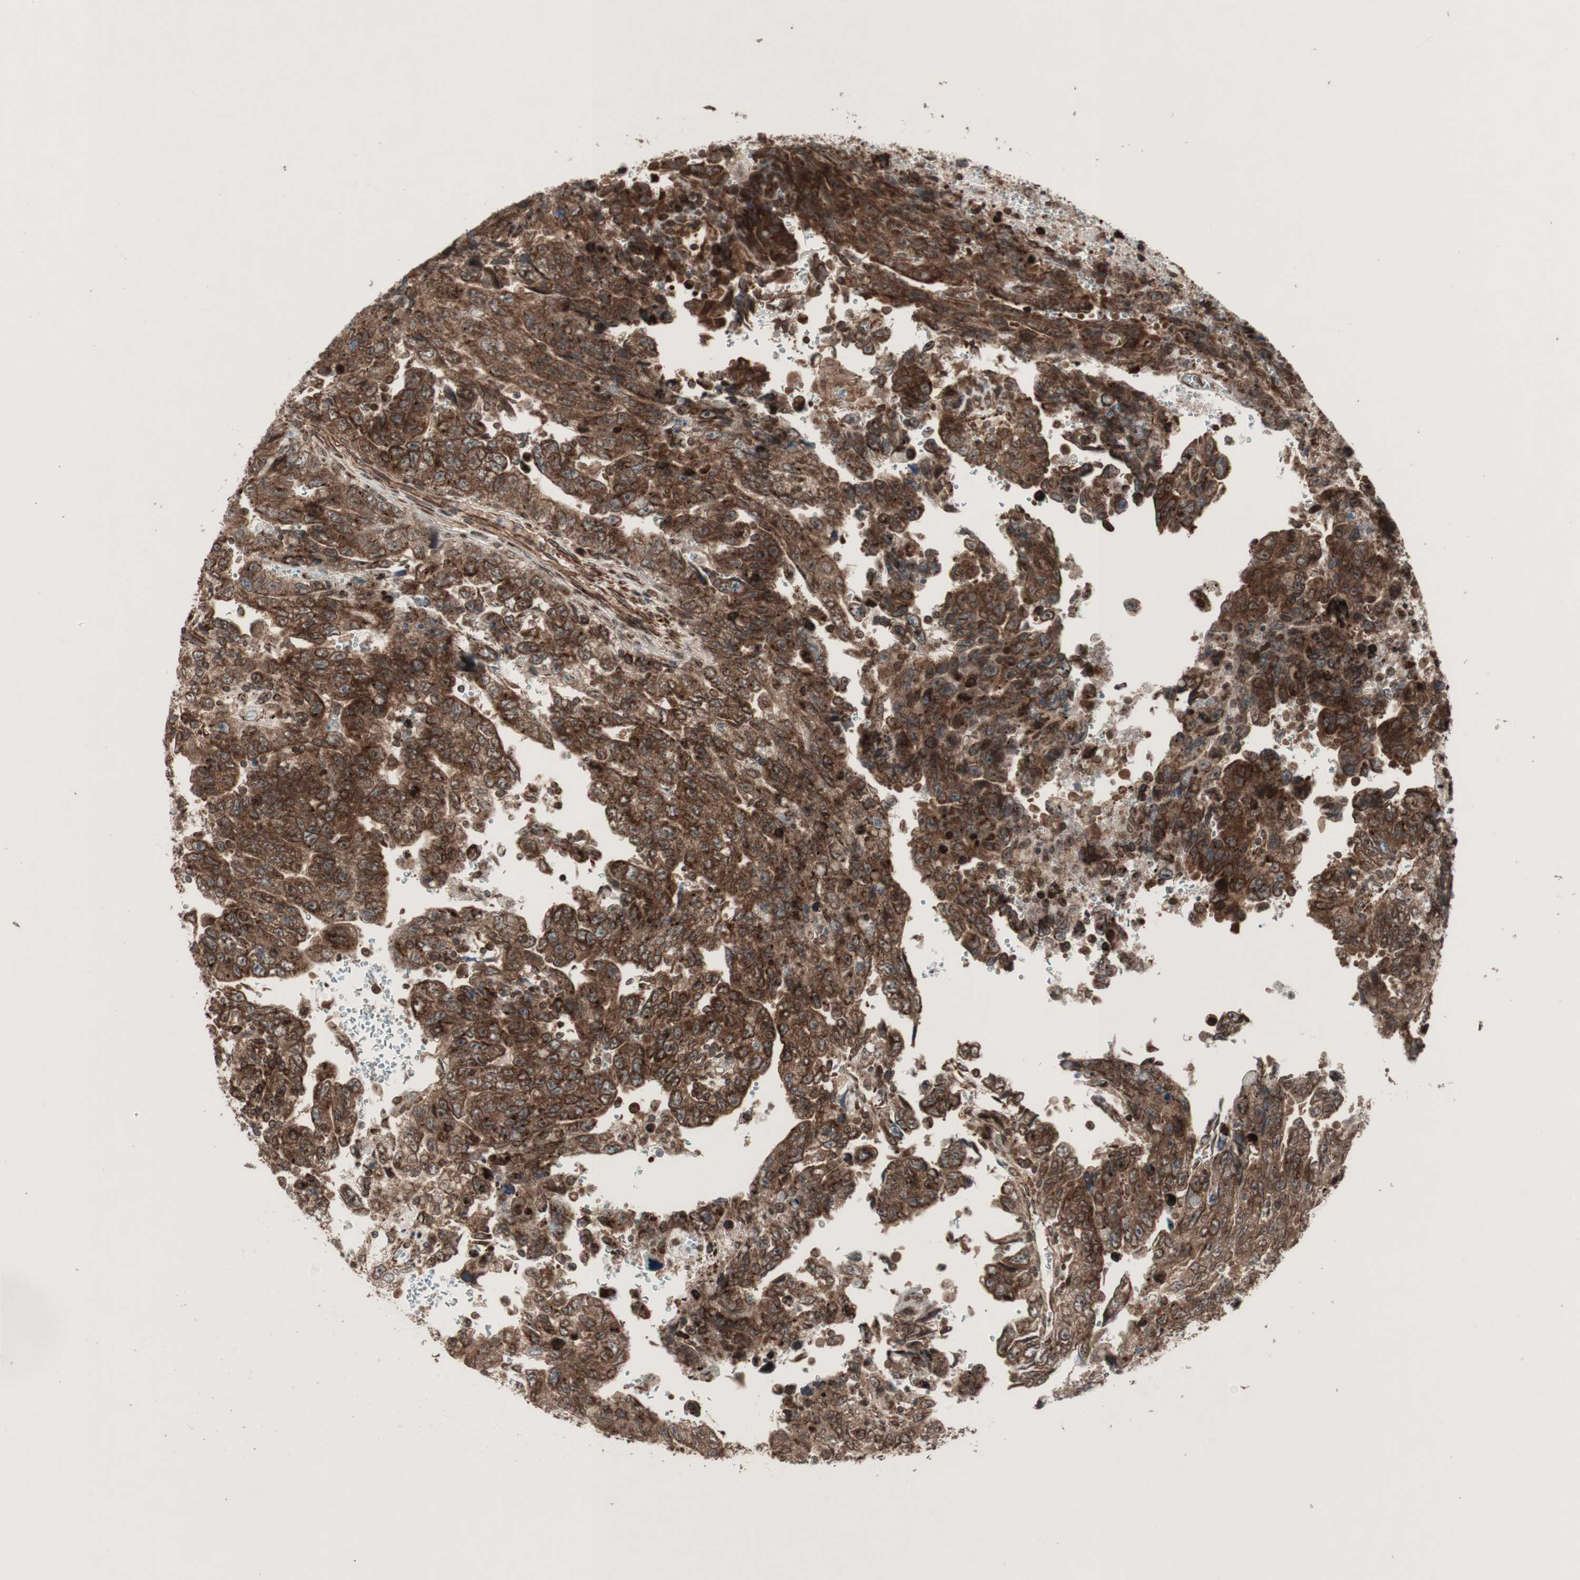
{"staining": {"intensity": "strong", "quantity": ">75%", "location": "cytoplasmic/membranous,nuclear"}, "tissue": "testis cancer", "cell_type": "Tumor cells", "image_type": "cancer", "snomed": [{"axis": "morphology", "description": "Carcinoma, Embryonal, NOS"}, {"axis": "topography", "description": "Testis"}], "caption": "A photomicrograph showing strong cytoplasmic/membranous and nuclear positivity in about >75% of tumor cells in embryonal carcinoma (testis), as visualized by brown immunohistochemical staining.", "gene": "NUP62", "patient": {"sex": "male", "age": 28}}